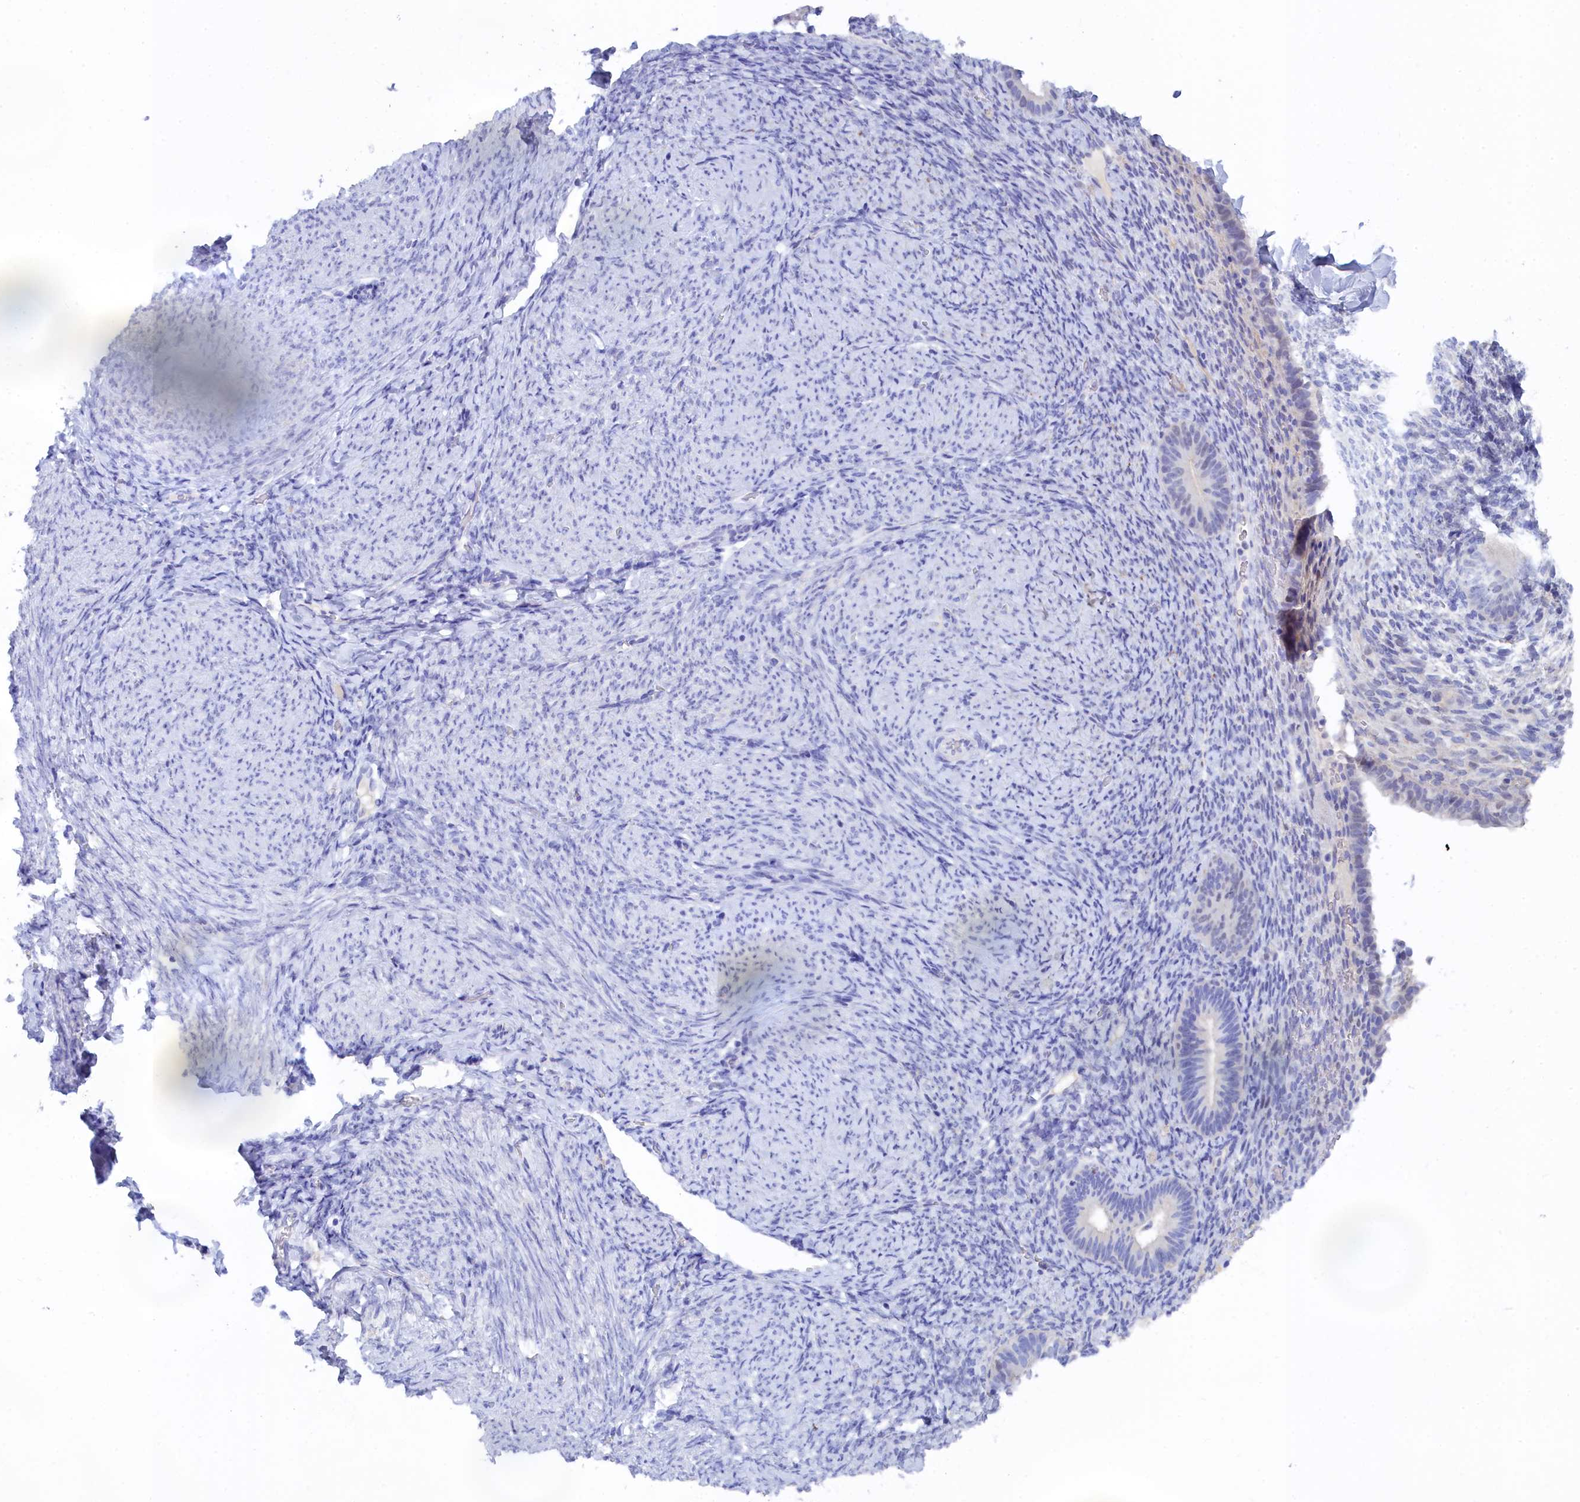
{"staining": {"intensity": "negative", "quantity": "none", "location": "none"}, "tissue": "endometrium", "cell_type": "Cells in endometrial stroma", "image_type": "normal", "snomed": [{"axis": "morphology", "description": "Normal tissue, NOS"}, {"axis": "topography", "description": "Endometrium"}], "caption": "This image is of normal endometrium stained with immunohistochemistry to label a protein in brown with the nuclei are counter-stained blue. There is no positivity in cells in endometrial stroma. Nuclei are stained in blue.", "gene": "TRIM10", "patient": {"sex": "female", "age": 65}}